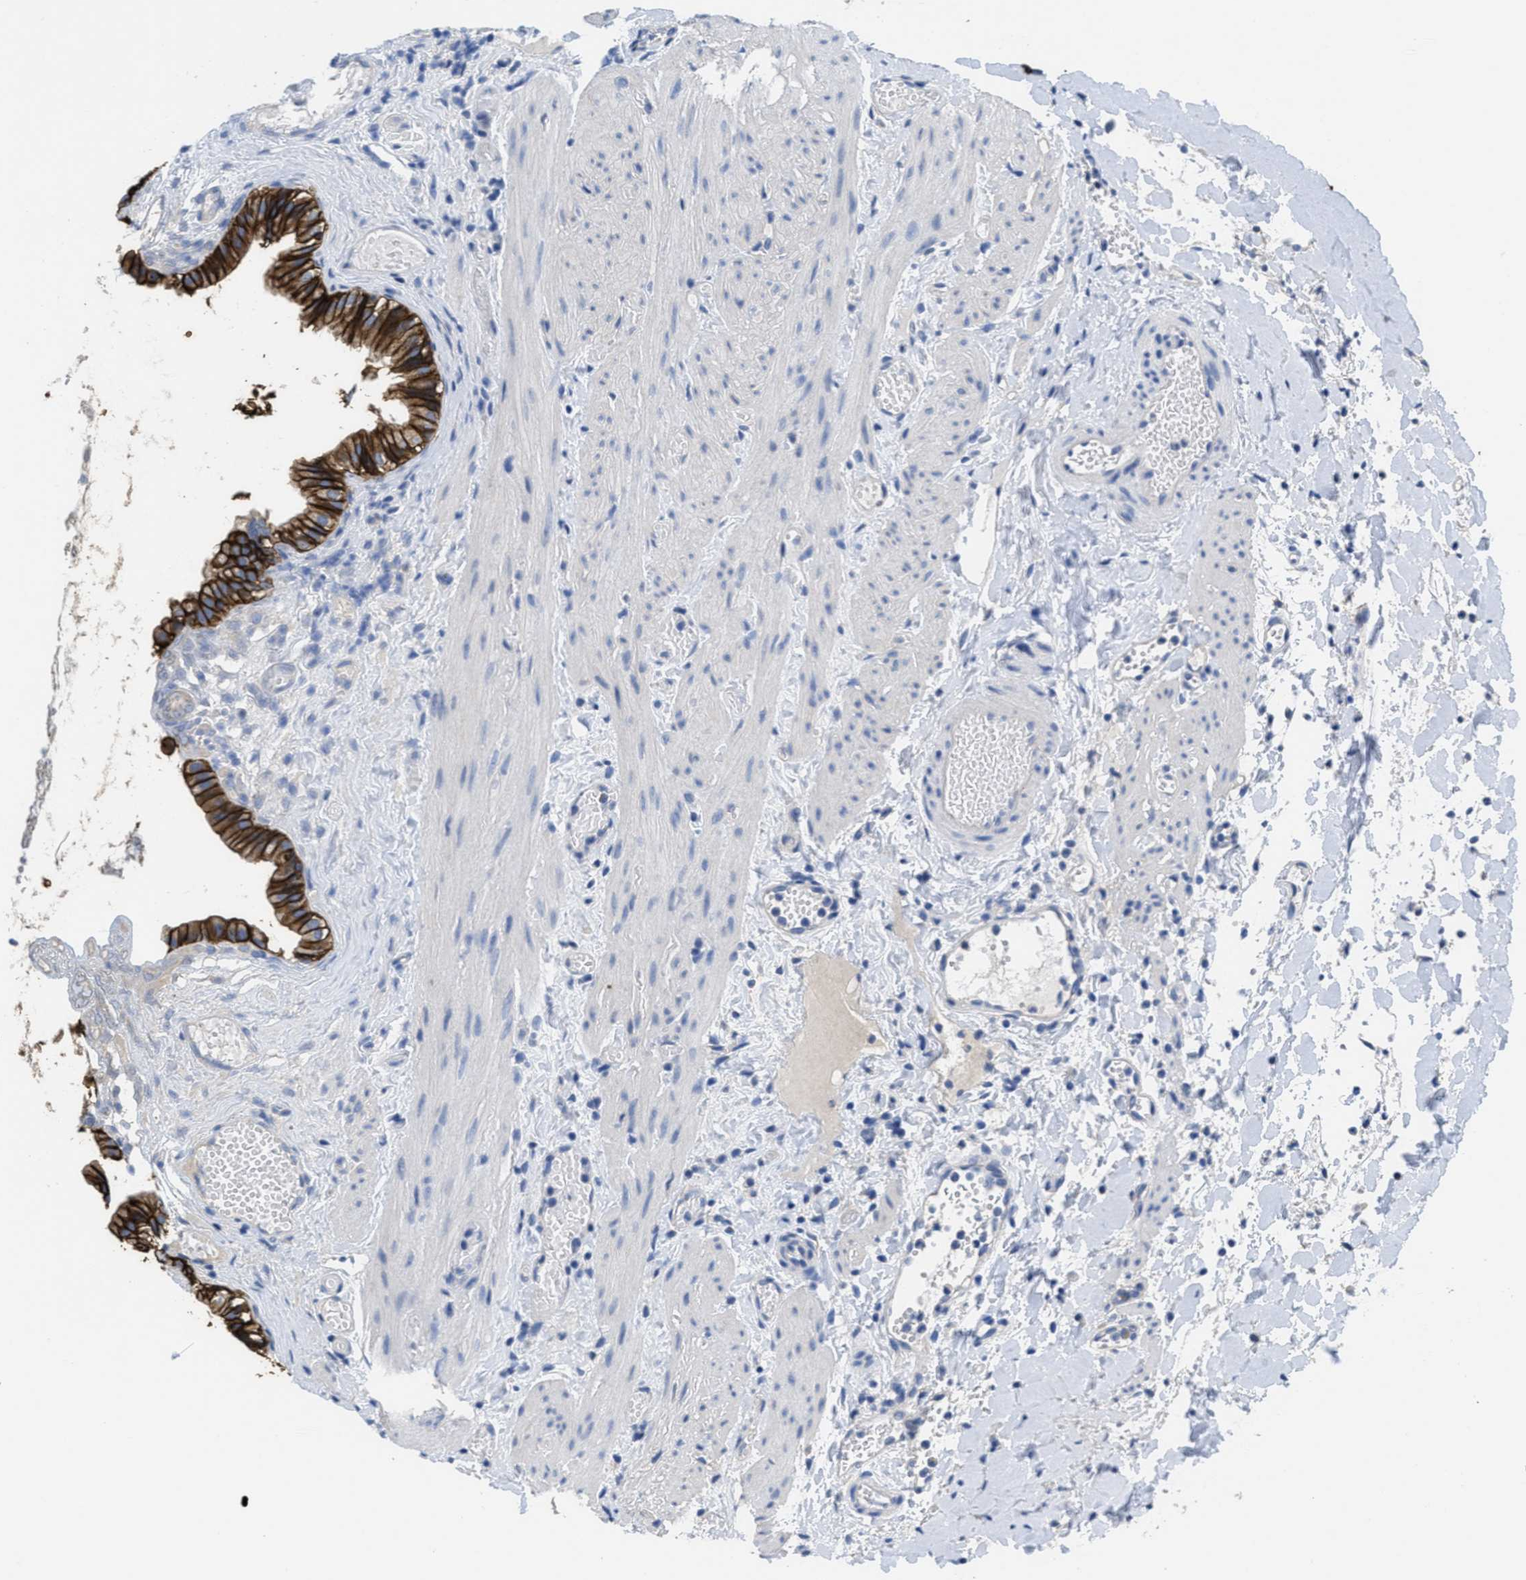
{"staining": {"intensity": "strong", "quantity": ">75%", "location": "cytoplasmic/membranous"}, "tissue": "gallbladder", "cell_type": "Glandular cells", "image_type": "normal", "snomed": [{"axis": "morphology", "description": "Normal tissue, NOS"}, {"axis": "topography", "description": "Gallbladder"}], "caption": "Protein expression analysis of unremarkable human gallbladder reveals strong cytoplasmic/membranous positivity in about >75% of glandular cells.", "gene": "CA9", "patient": {"sex": "female", "age": 26}}